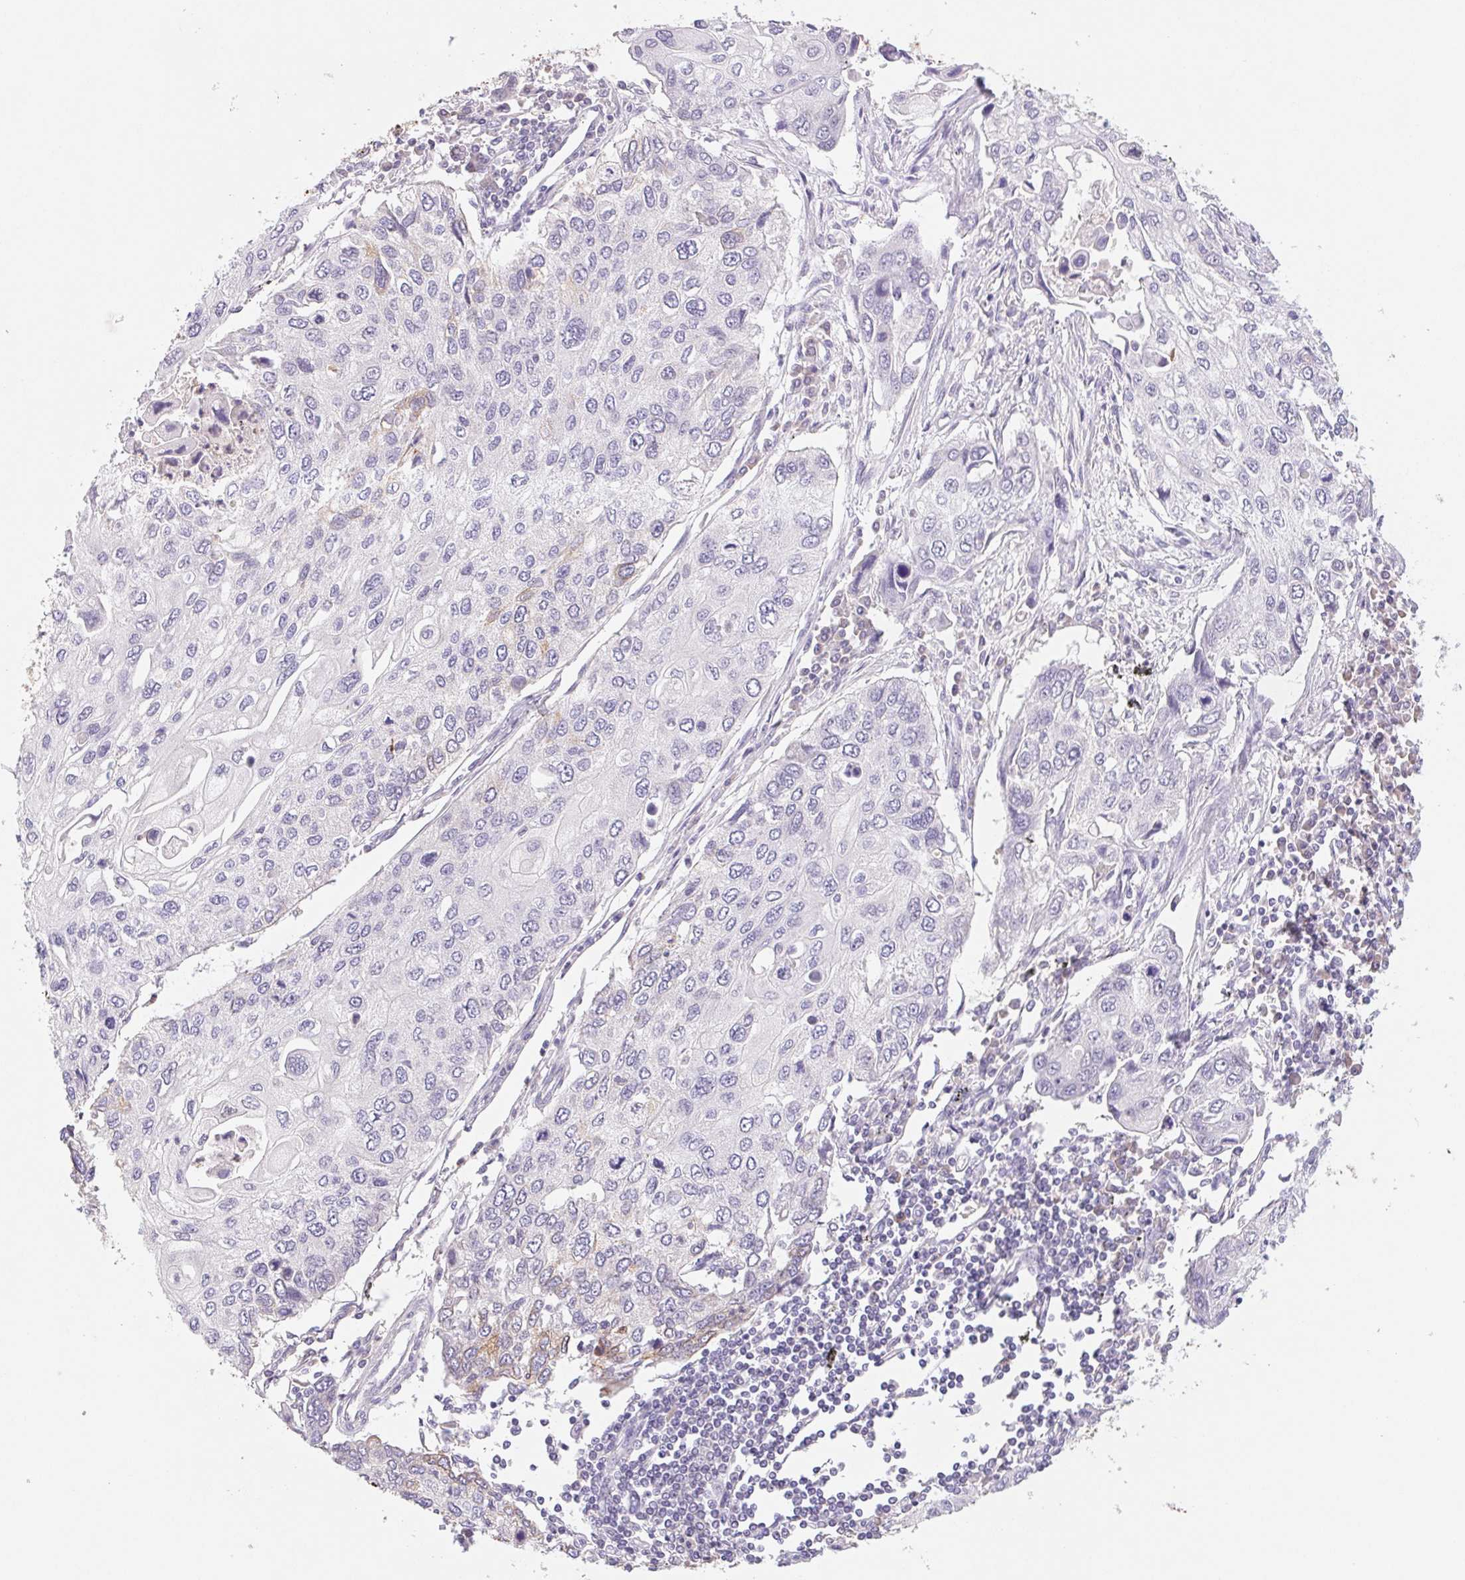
{"staining": {"intensity": "weak", "quantity": "<25%", "location": "cytoplasmic/membranous"}, "tissue": "lung cancer", "cell_type": "Tumor cells", "image_type": "cancer", "snomed": [{"axis": "morphology", "description": "Squamous cell carcinoma, NOS"}, {"axis": "morphology", "description": "Squamous cell carcinoma, metastatic, NOS"}, {"axis": "topography", "description": "Lung"}], "caption": "Histopathology image shows no protein positivity in tumor cells of lung cancer tissue.", "gene": "PNMA8B", "patient": {"sex": "male", "age": 63}}